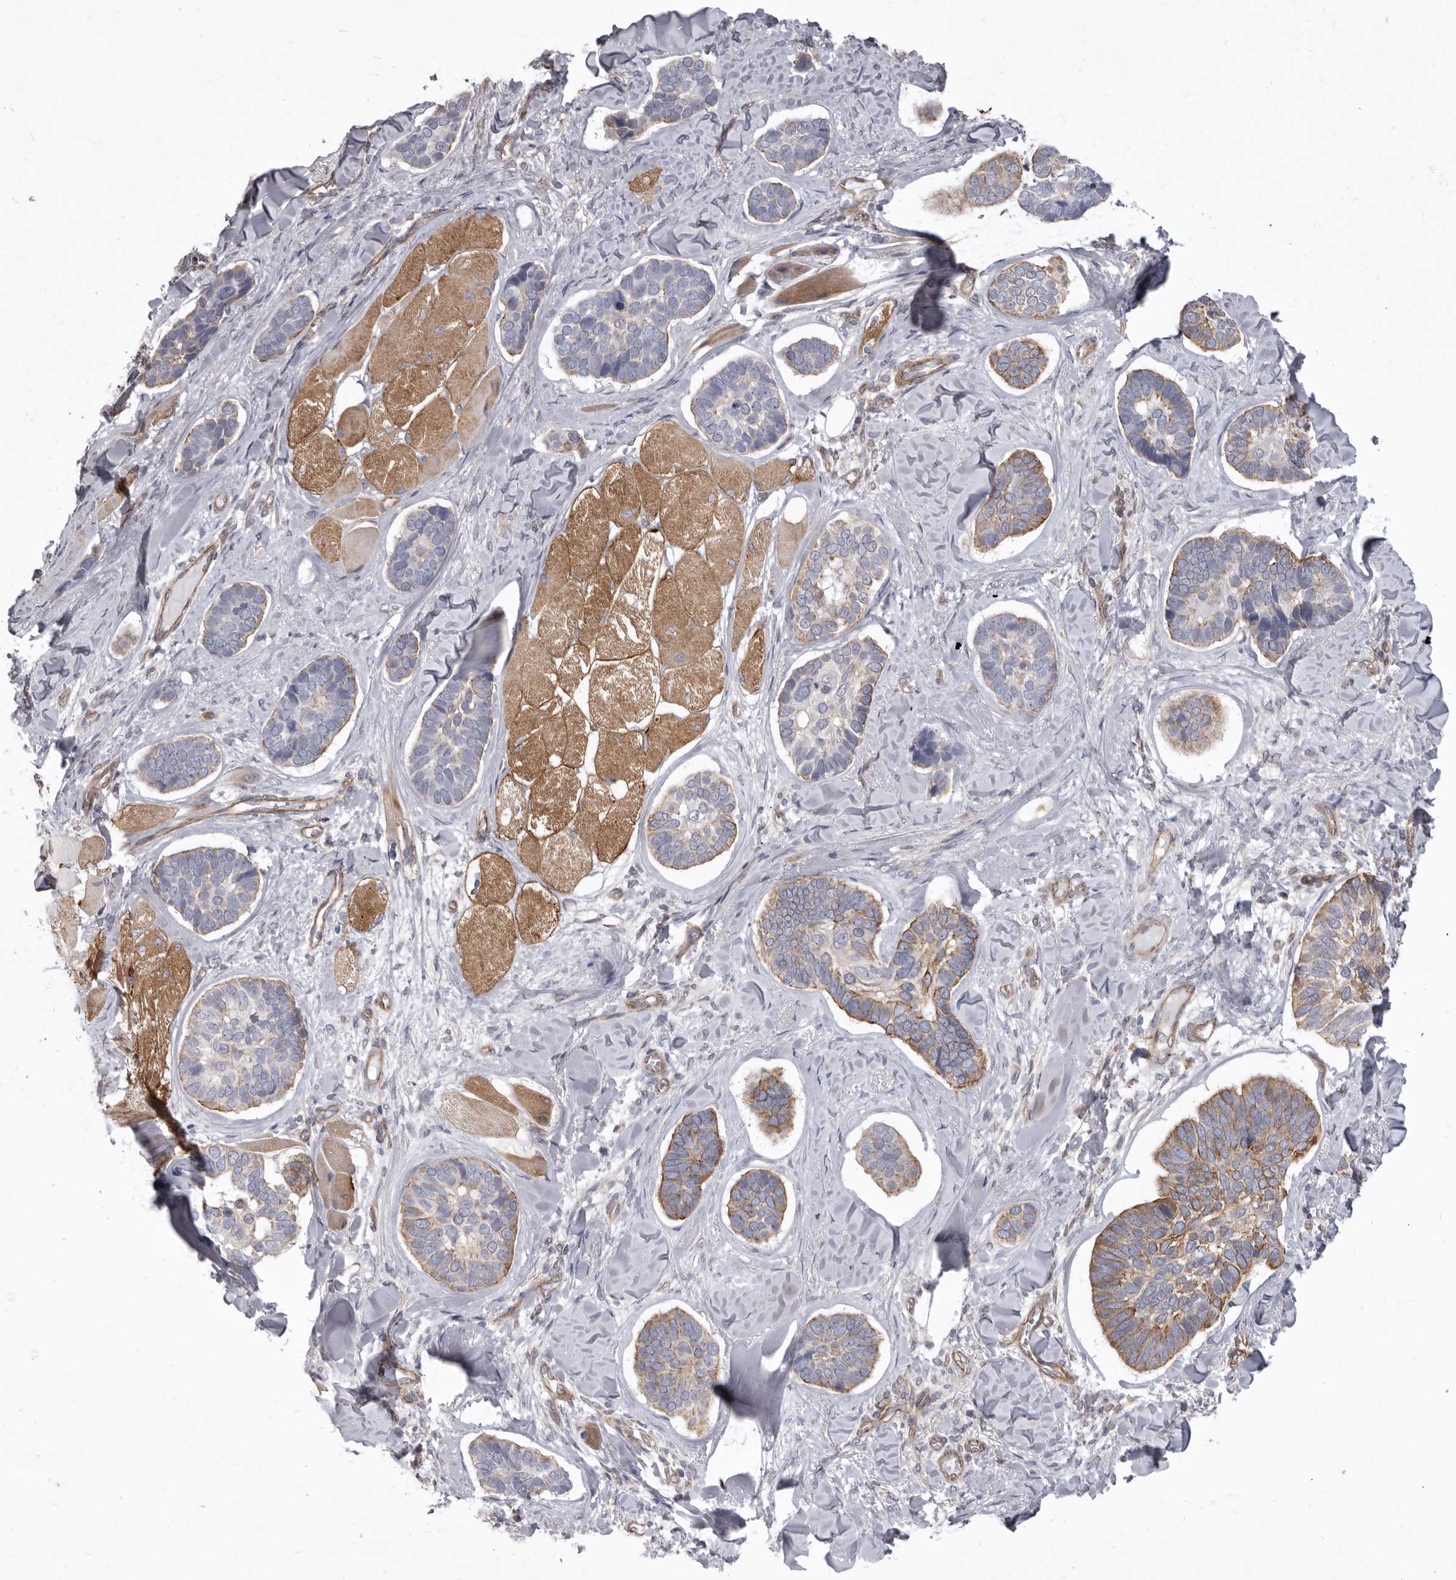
{"staining": {"intensity": "moderate", "quantity": "25%-75%", "location": "cytoplasmic/membranous"}, "tissue": "skin cancer", "cell_type": "Tumor cells", "image_type": "cancer", "snomed": [{"axis": "morphology", "description": "Basal cell carcinoma"}, {"axis": "topography", "description": "Skin"}], "caption": "Basal cell carcinoma (skin) tissue reveals moderate cytoplasmic/membranous expression in about 25%-75% of tumor cells", "gene": "P2RX6", "patient": {"sex": "male", "age": 62}}